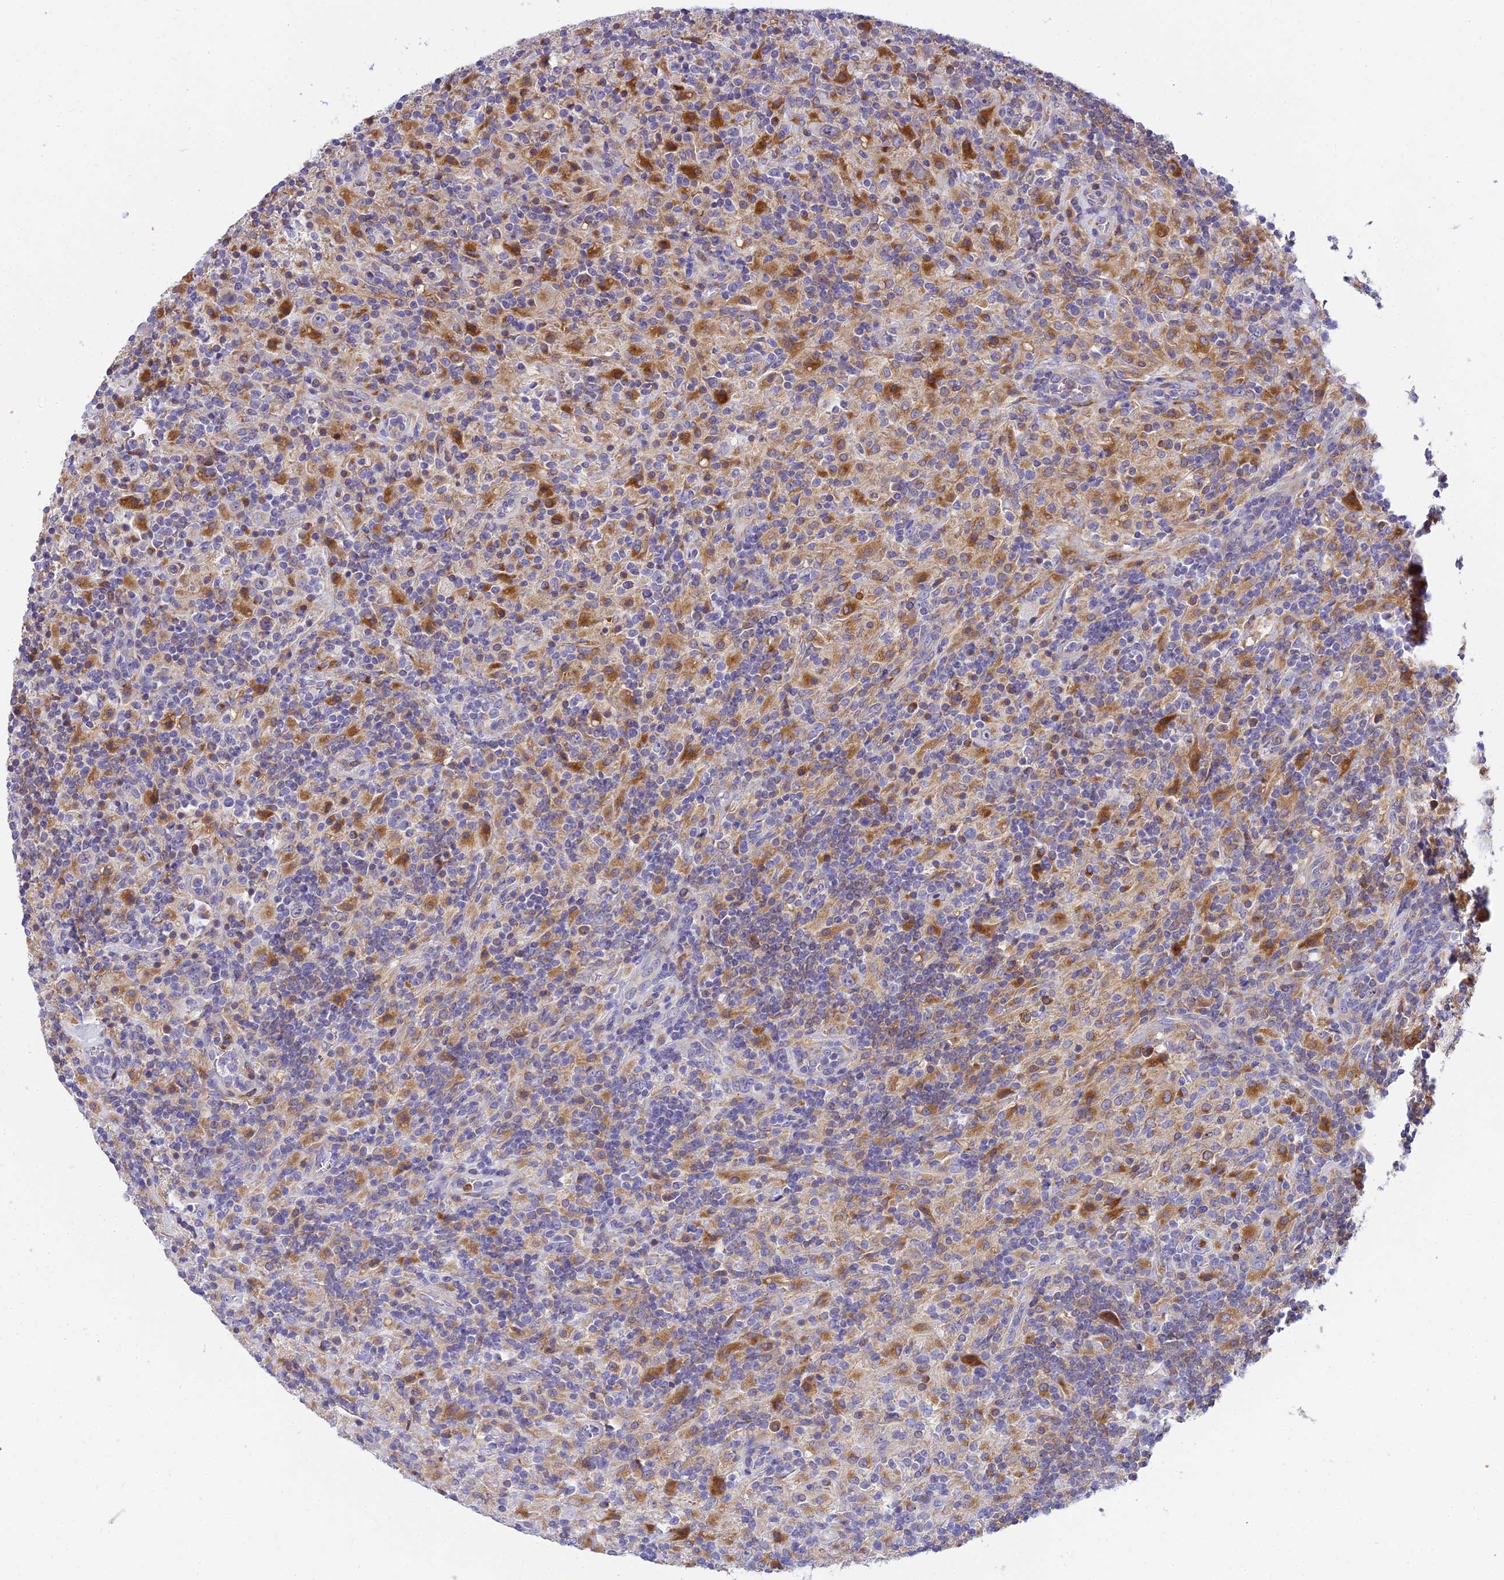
{"staining": {"intensity": "negative", "quantity": "none", "location": "none"}, "tissue": "lymphoma", "cell_type": "Tumor cells", "image_type": "cancer", "snomed": [{"axis": "morphology", "description": "Hodgkin's disease, NOS"}, {"axis": "topography", "description": "Lymph node"}], "caption": "An image of human Hodgkin's disease is negative for staining in tumor cells.", "gene": "CLCN7", "patient": {"sex": "male", "age": 70}}